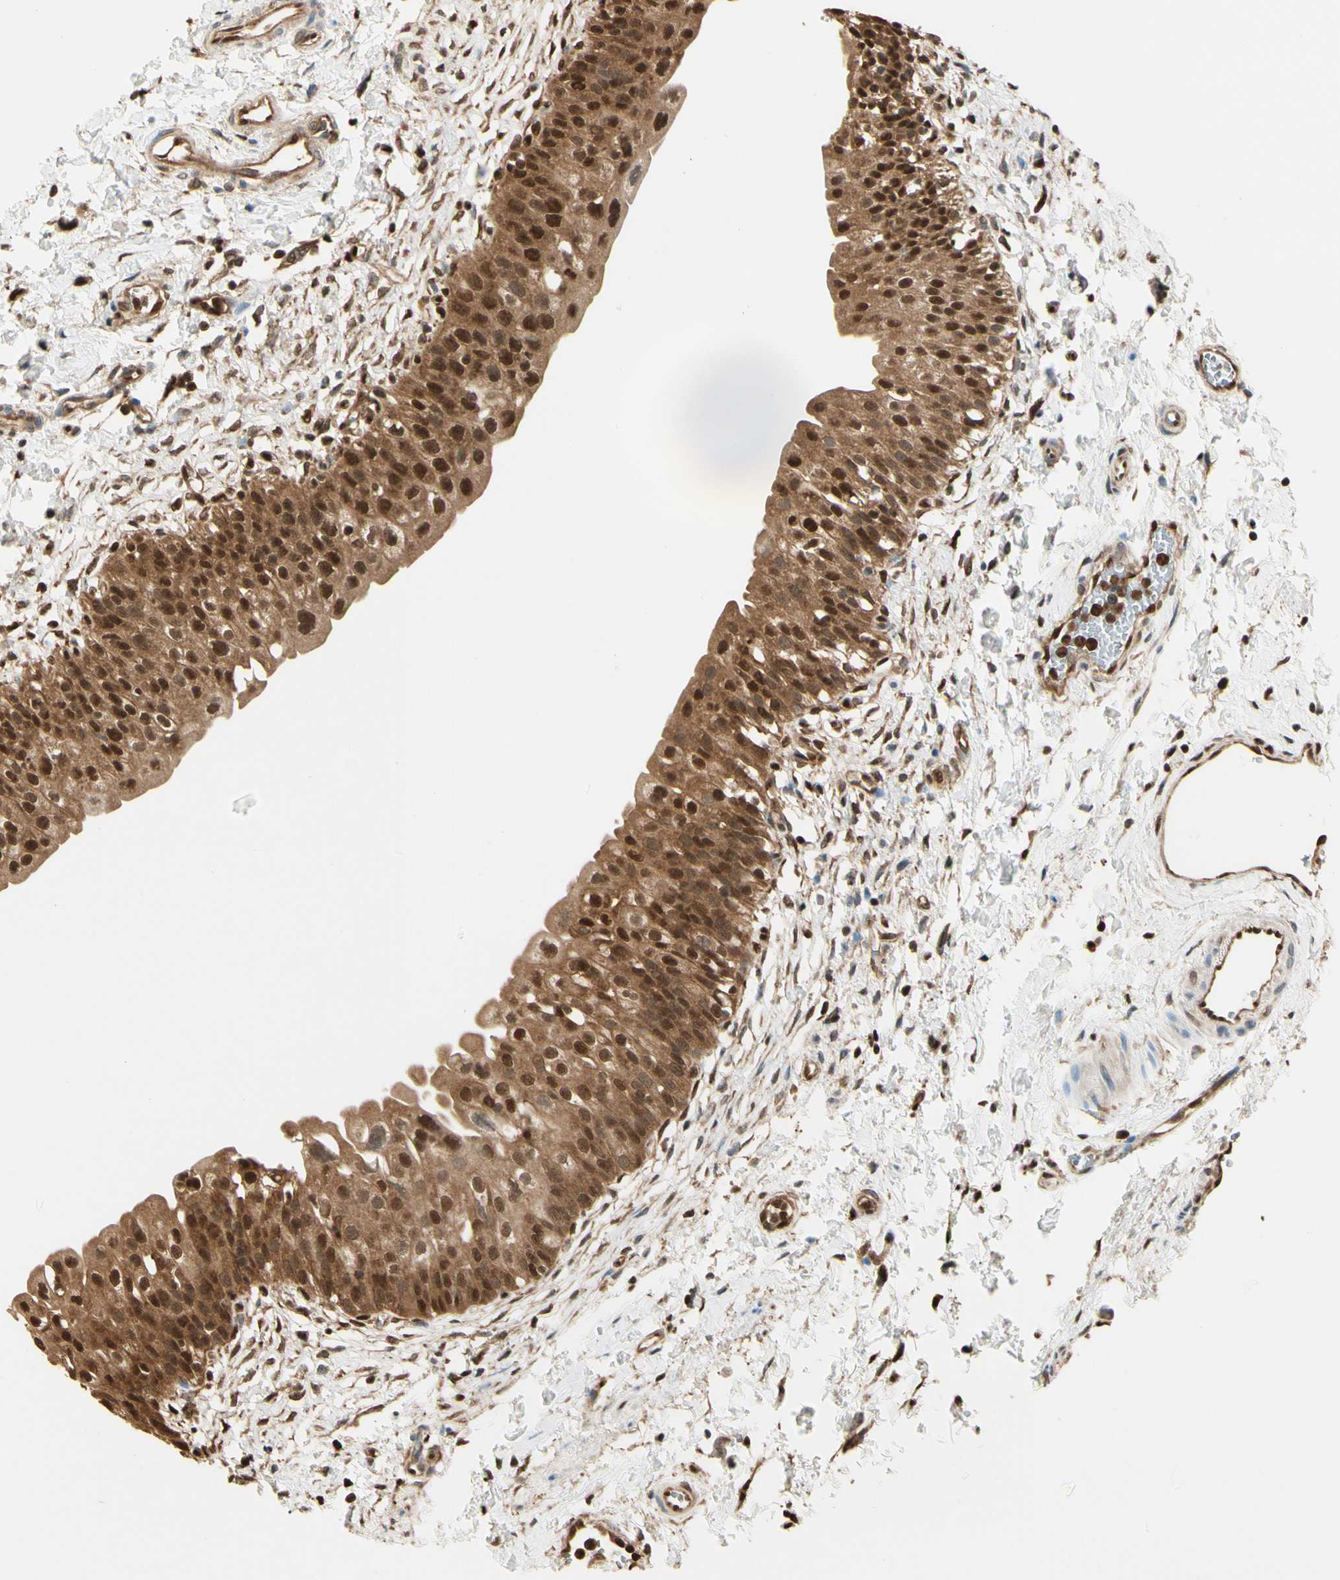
{"staining": {"intensity": "moderate", "quantity": ">75%", "location": "cytoplasmic/membranous,nuclear"}, "tissue": "urinary bladder", "cell_type": "Urothelial cells", "image_type": "normal", "snomed": [{"axis": "morphology", "description": "Normal tissue, NOS"}, {"axis": "topography", "description": "Urinary bladder"}], "caption": "Brown immunohistochemical staining in normal urinary bladder exhibits moderate cytoplasmic/membranous,nuclear staining in approximately >75% of urothelial cells.", "gene": "PNCK", "patient": {"sex": "male", "age": 55}}